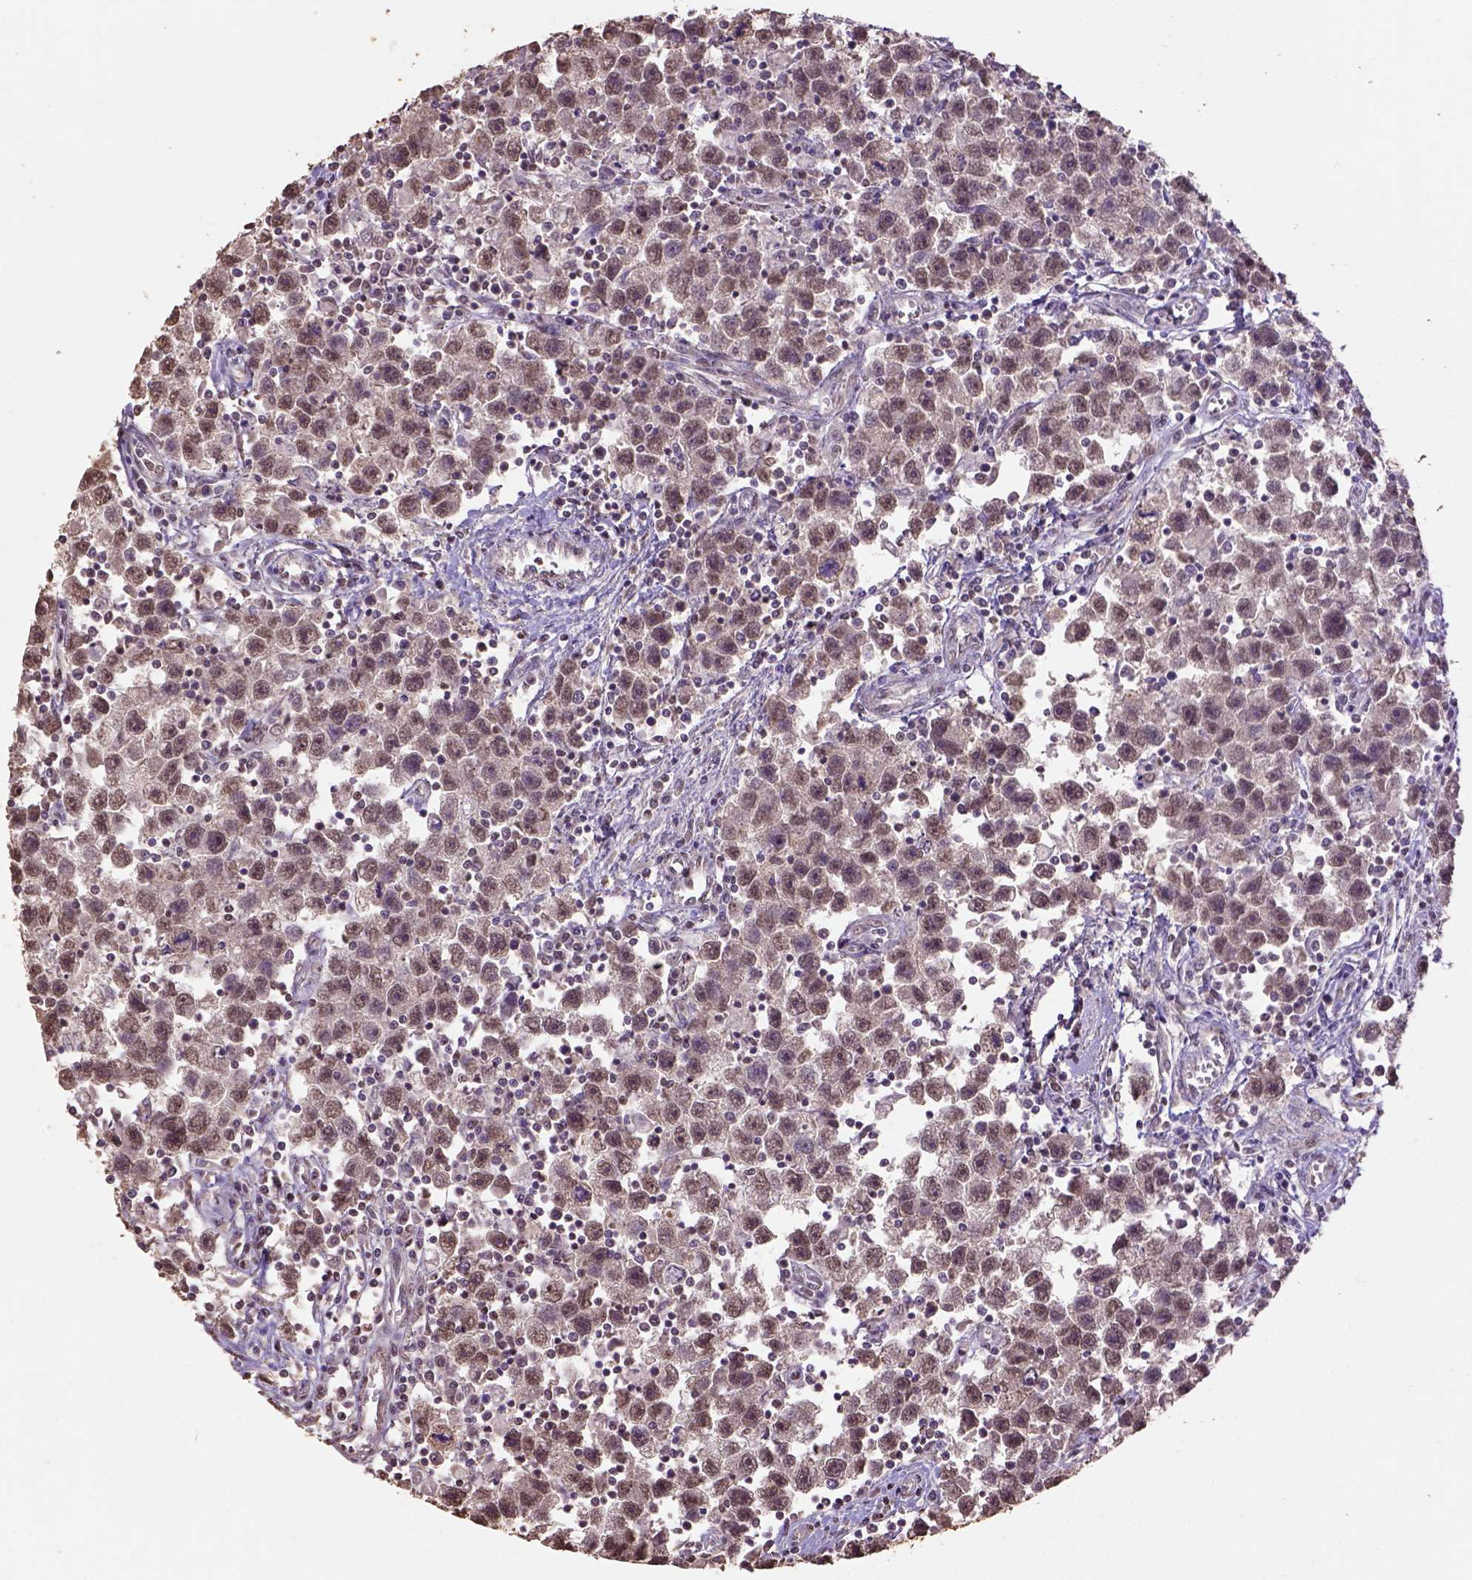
{"staining": {"intensity": "moderate", "quantity": "25%-75%", "location": "nuclear"}, "tissue": "testis cancer", "cell_type": "Tumor cells", "image_type": "cancer", "snomed": [{"axis": "morphology", "description": "Seminoma, NOS"}, {"axis": "topography", "description": "Testis"}], "caption": "About 25%-75% of tumor cells in testis cancer exhibit moderate nuclear protein expression as visualized by brown immunohistochemical staining.", "gene": "CSTF2T", "patient": {"sex": "male", "age": 30}}